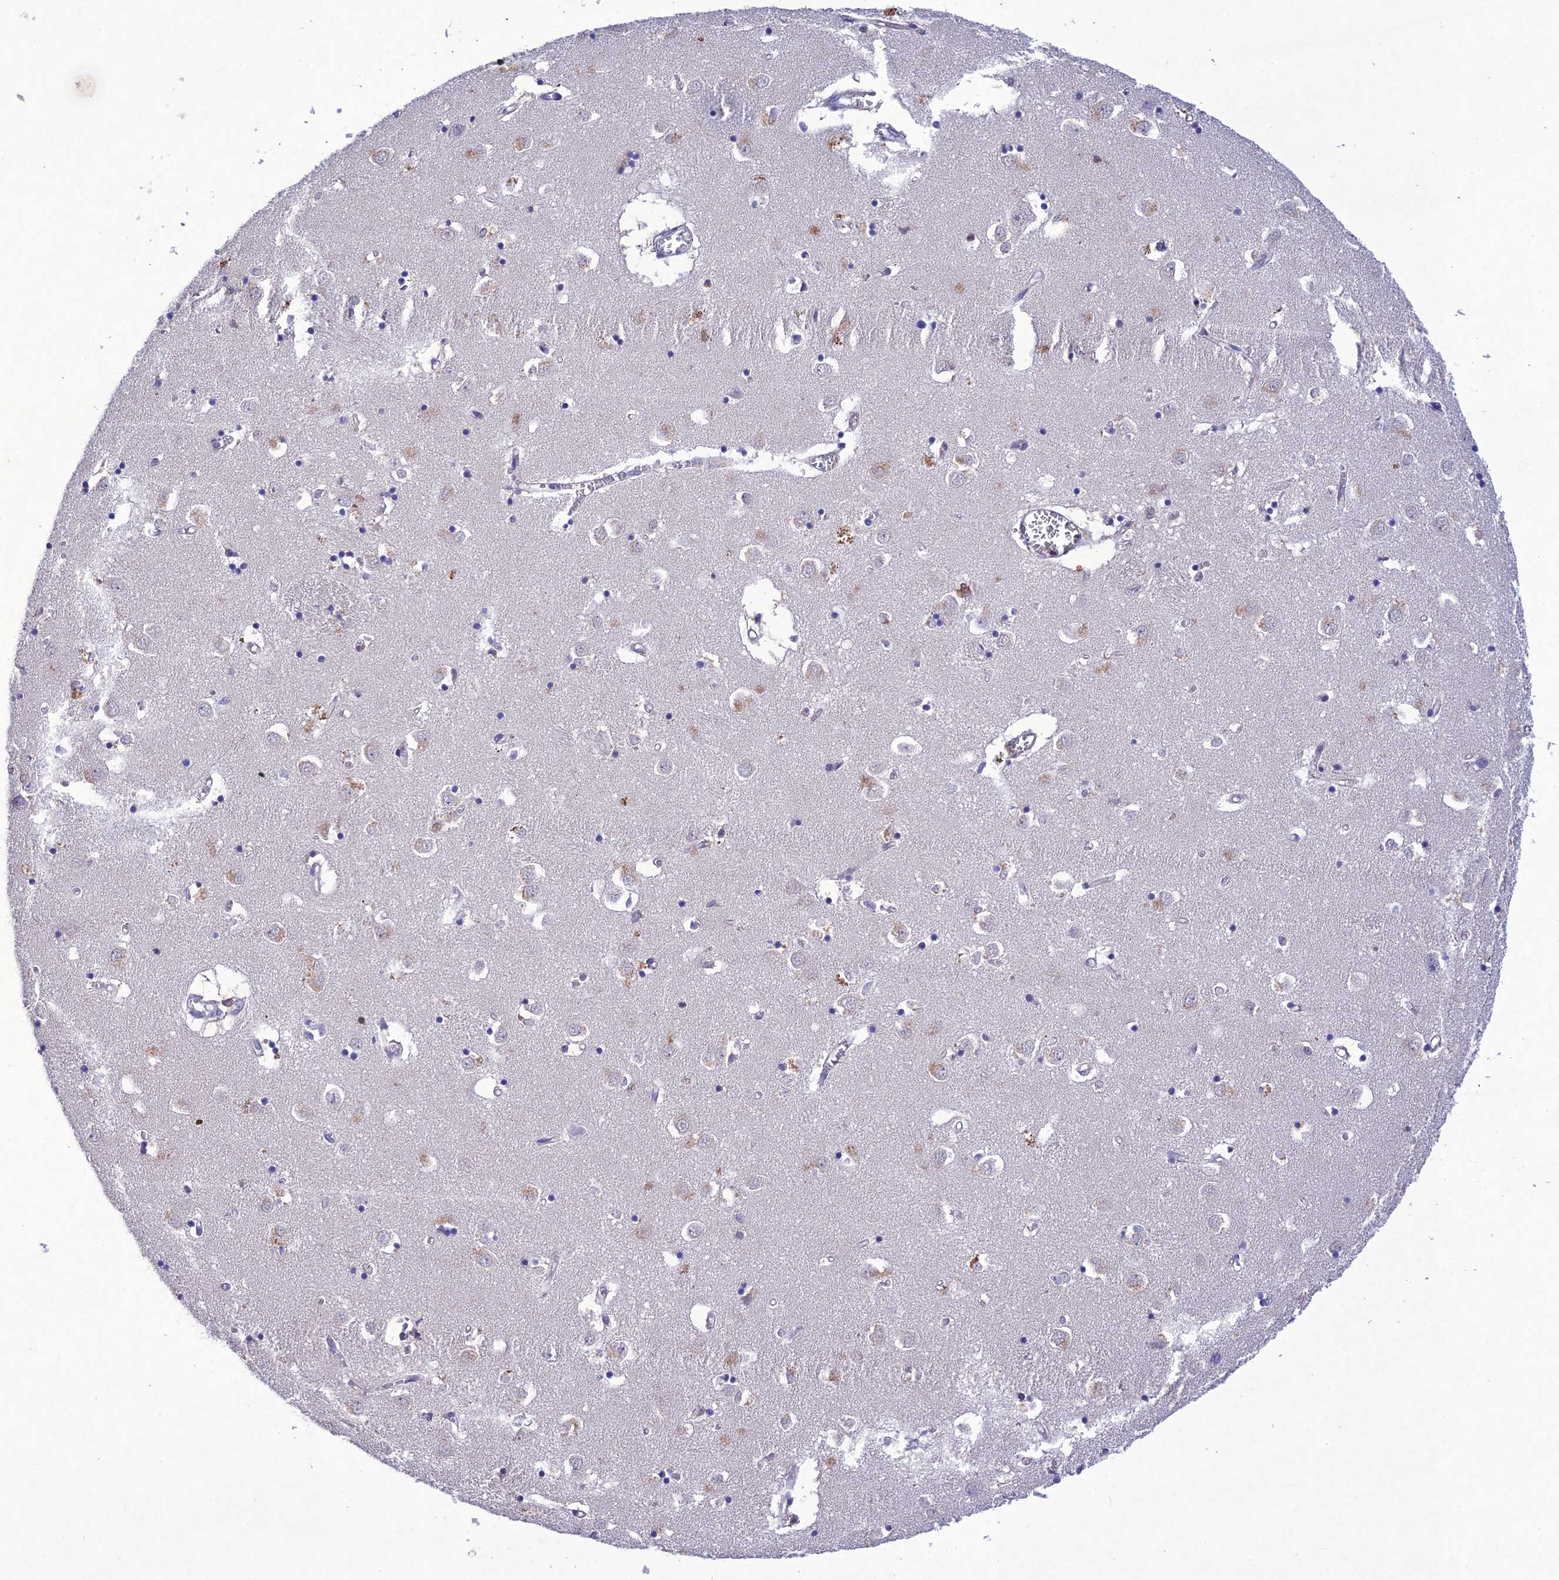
{"staining": {"intensity": "weak", "quantity": "<25%", "location": "cytoplasmic/membranous"}, "tissue": "caudate", "cell_type": "Glial cells", "image_type": "normal", "snomed": [{"axis": "morphology", "description": "Normal tissue, NOS"}, {"axis": "topography", "description": "Lateral ventricle wall"}], "caption": "Protein analysis of normal caudate reveals no significant staining in glial cells.", "gene": "SNX24", "patient": {"sex": "male", "age": 70}}